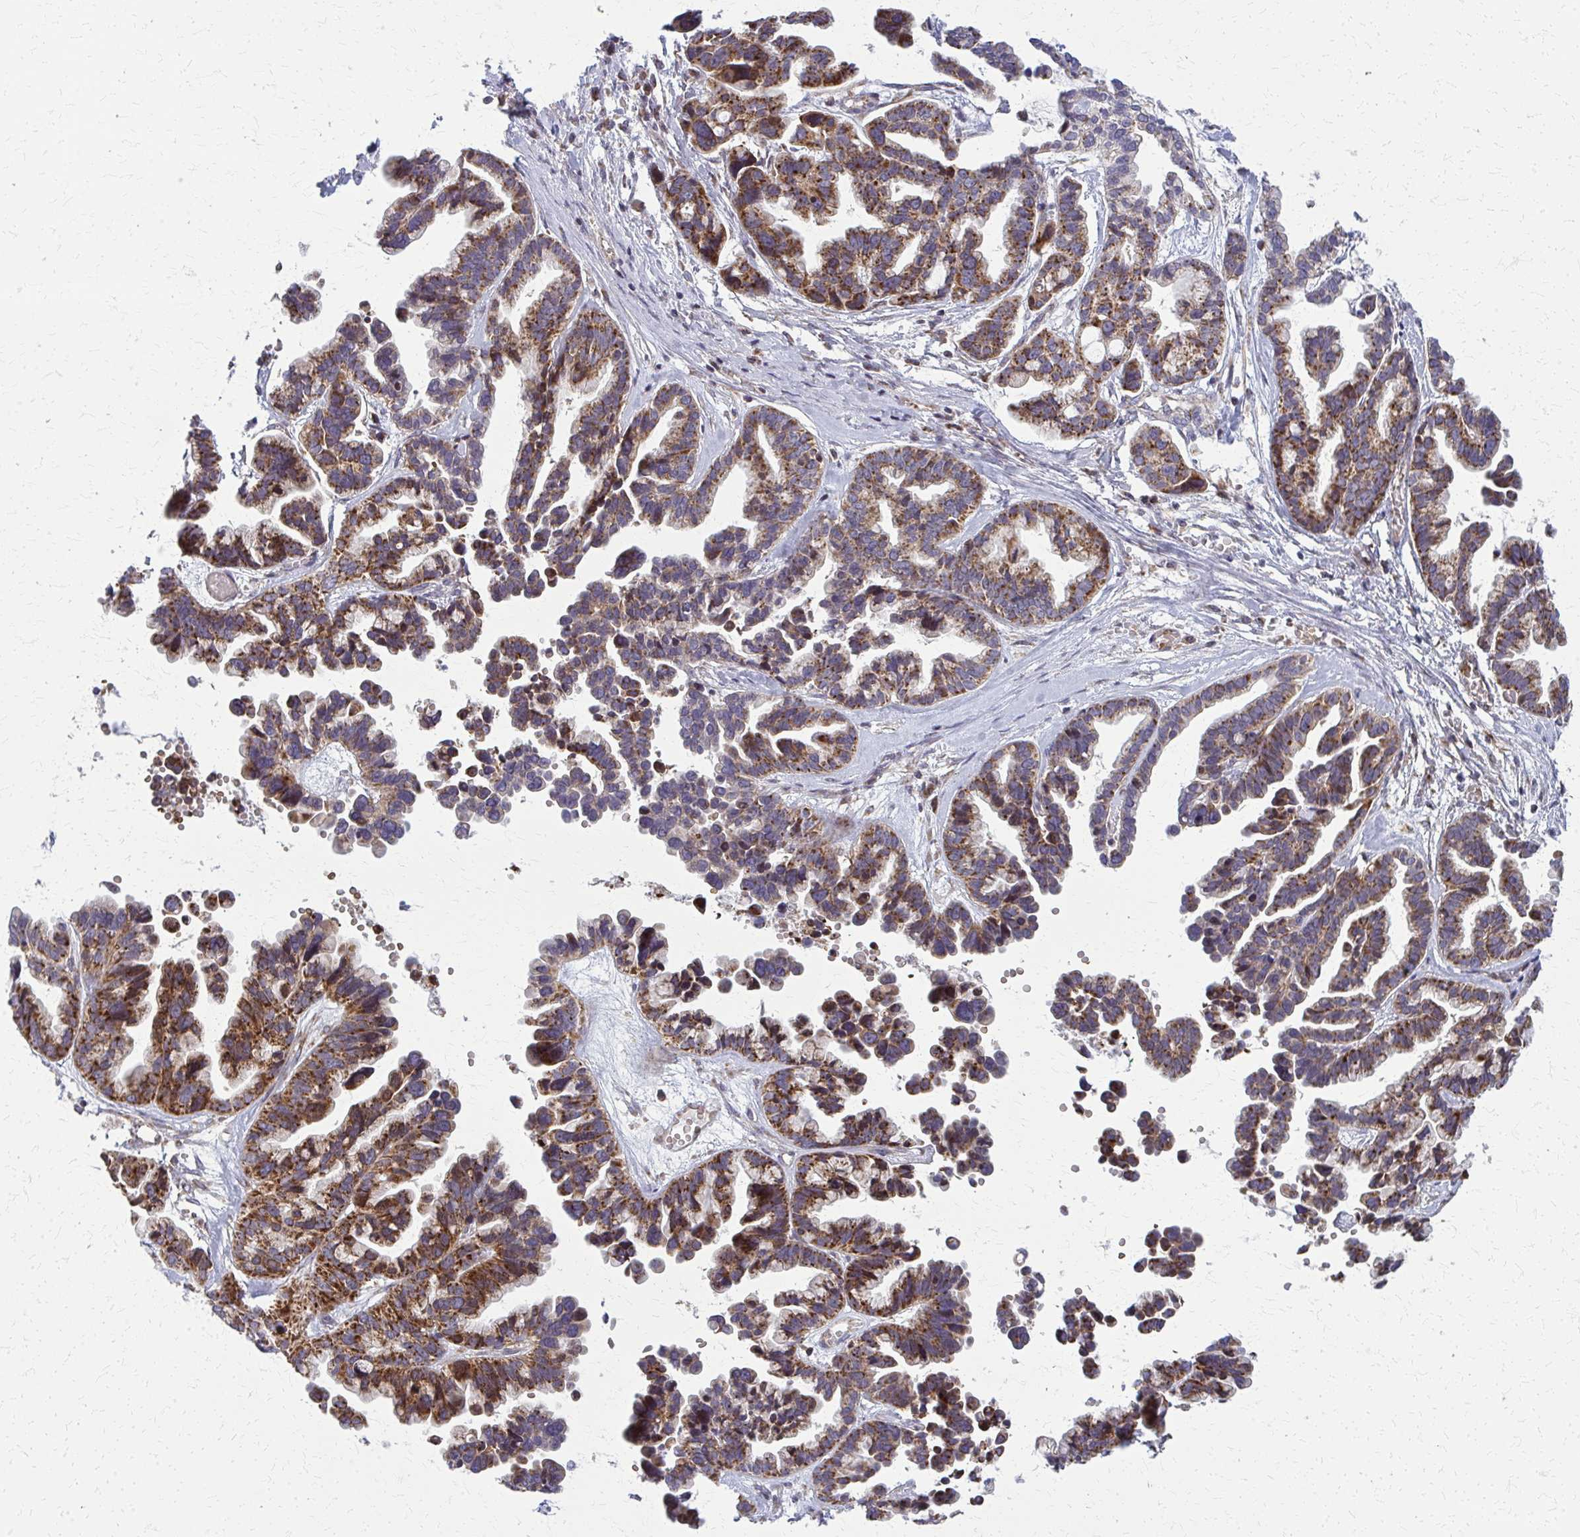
{"staining": {"intensity": "moderate", "quantity": ">75%", "location": "cytoplasmic/membranous"}, "tissue": "ovarian cancer", "cell_type": "Tumor cells", "image_type": "cancer", "snomed": [{"axis": "morphology", "description": "Cystadenocarcinoma, serous, NOS"}, {"axis": "topography", "description": "Ovary"}], "caption": "This image demonstrates ovarian cancer (serous cystadenocarcinoma) stained with IHC to label a protein in brown. The cytoplasmic/membranous of tumor cells show moderate positivity for the protein. Nuclei are counter-stained blue.", "gene": "MCCC1", "patient": {"sex": "female", "age": 56}}